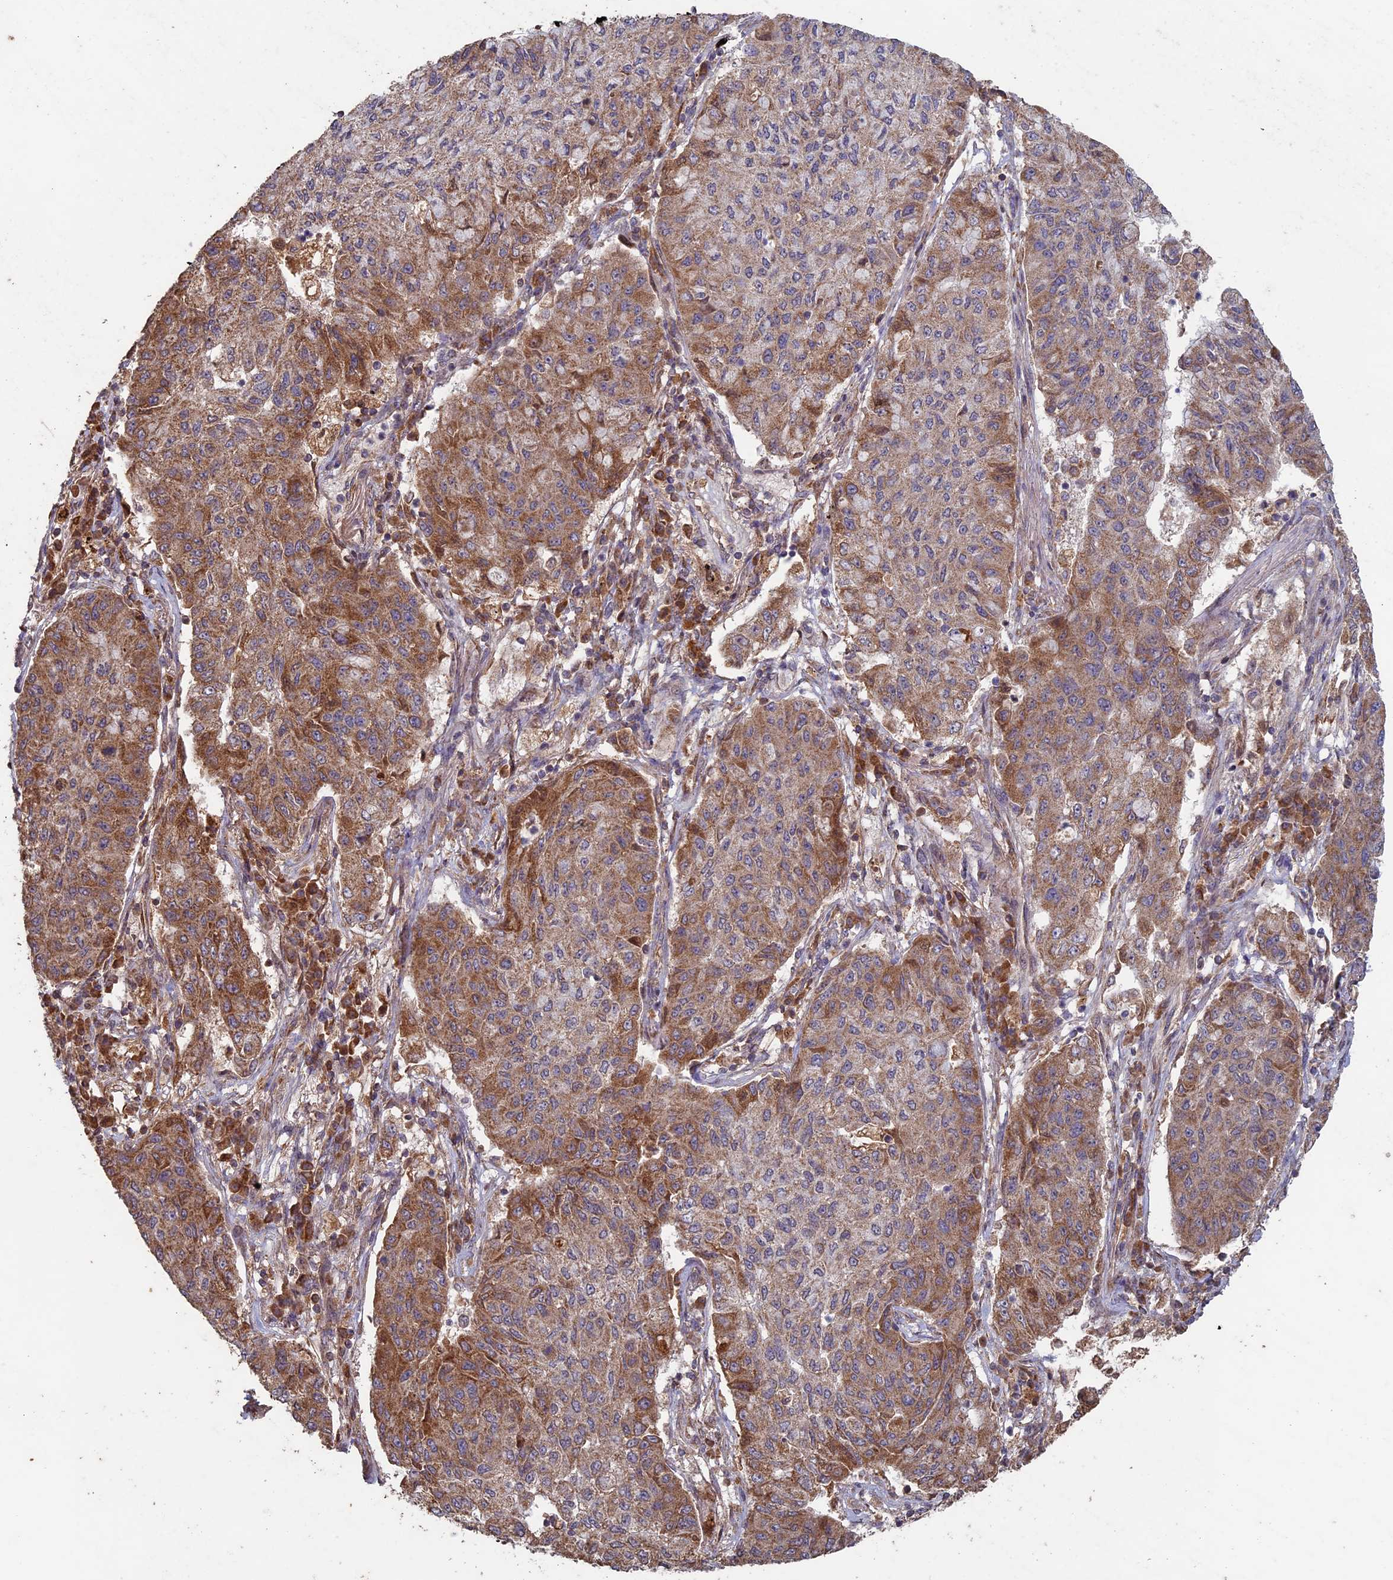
{"staining": {"intensity": "moderate", "quantity": ">75%", "location": "cytoplasmic/membranous"}, "tissue": "lung cancer", "cell_type": "Tumor cells", "image_type": "cancer", "snomed": [{"axis": "morphology", "description": "Squamous cell carcinoma, NOS"}, {"axis": "topography", "description": "Lung"}], "caption": "A micrograph of lung cancer stained for a protein reveals moderate cytoplasmic/membranous brown staining in tumor cells.", "gene": "RCCD1", "patient": {"sex": "male", "age": 74}}